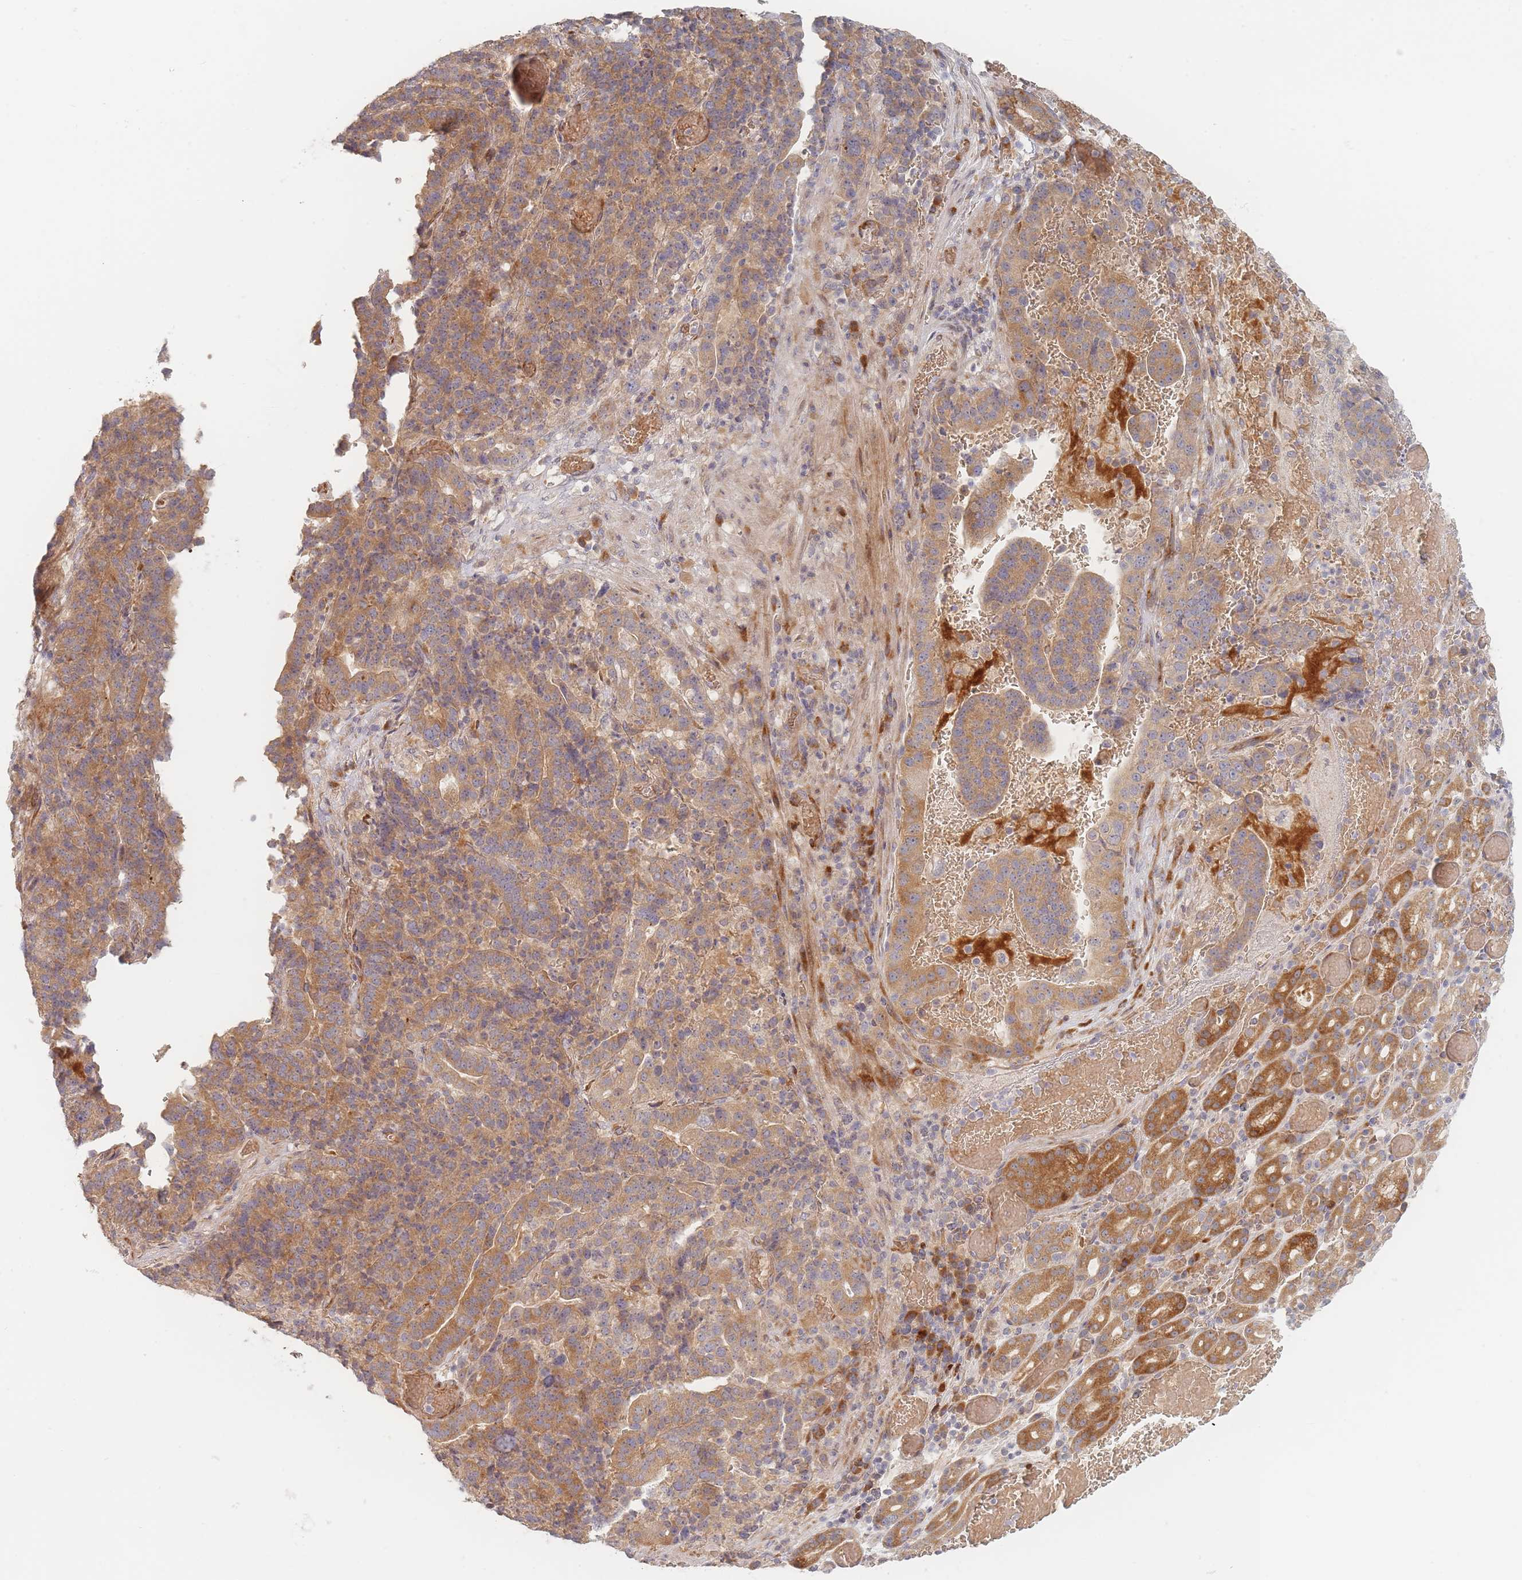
{"staining": {"intensity": "moderate", "quantity": ">75%", "location": "cytoplasmic/membranous"}, "tissue": "stomach cancer", "cell_type": "Tumor cells", "image_type": "cancer", "snomed": [{"axis": "morphology", "description": "Adenocarcinoma, NOS"}, {"axis": "topography", "description": "Stomach"}], "caption": "DAB (3,3'-diaminobenzidine) immunohistochemical staining of stomach cancer shows moderate cytoplasmic/membranous protein positivity in approximately >75% of tumor cells.", "gene": "ZKSCAN7", "patient": {"sex": "male", "age": 48}}